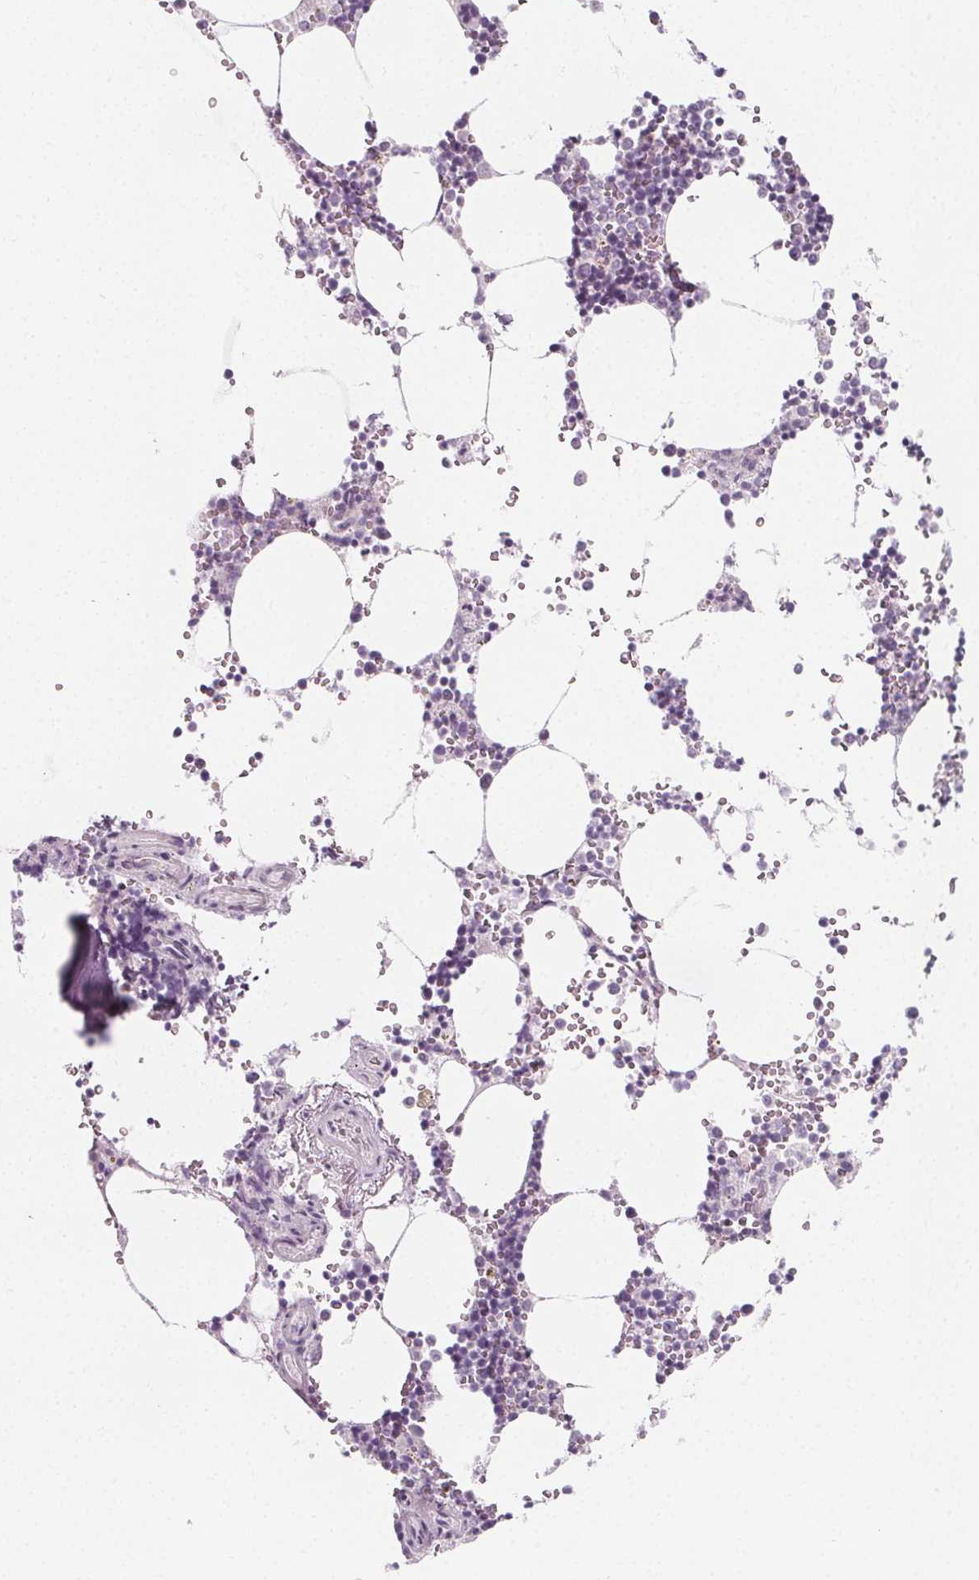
{"staining": {"intensity": "negative", "quantity": "none", "location": "none"}, "tissue": "bone marrow", "cell_type": "Hematopoietic cells", "image_type": "normal", "snomed": [{"axis": "morphology", "description": "Normal tissue, NOS"}, {"axis": "topography", "description": "Bone marrow"}], "caption": "Immunohistochemistry of unremarkable bone marrow shows no positivity in hematopoietic cells.", "gene": "IL17C", "patient": {"sex": "male", "age": 54}}